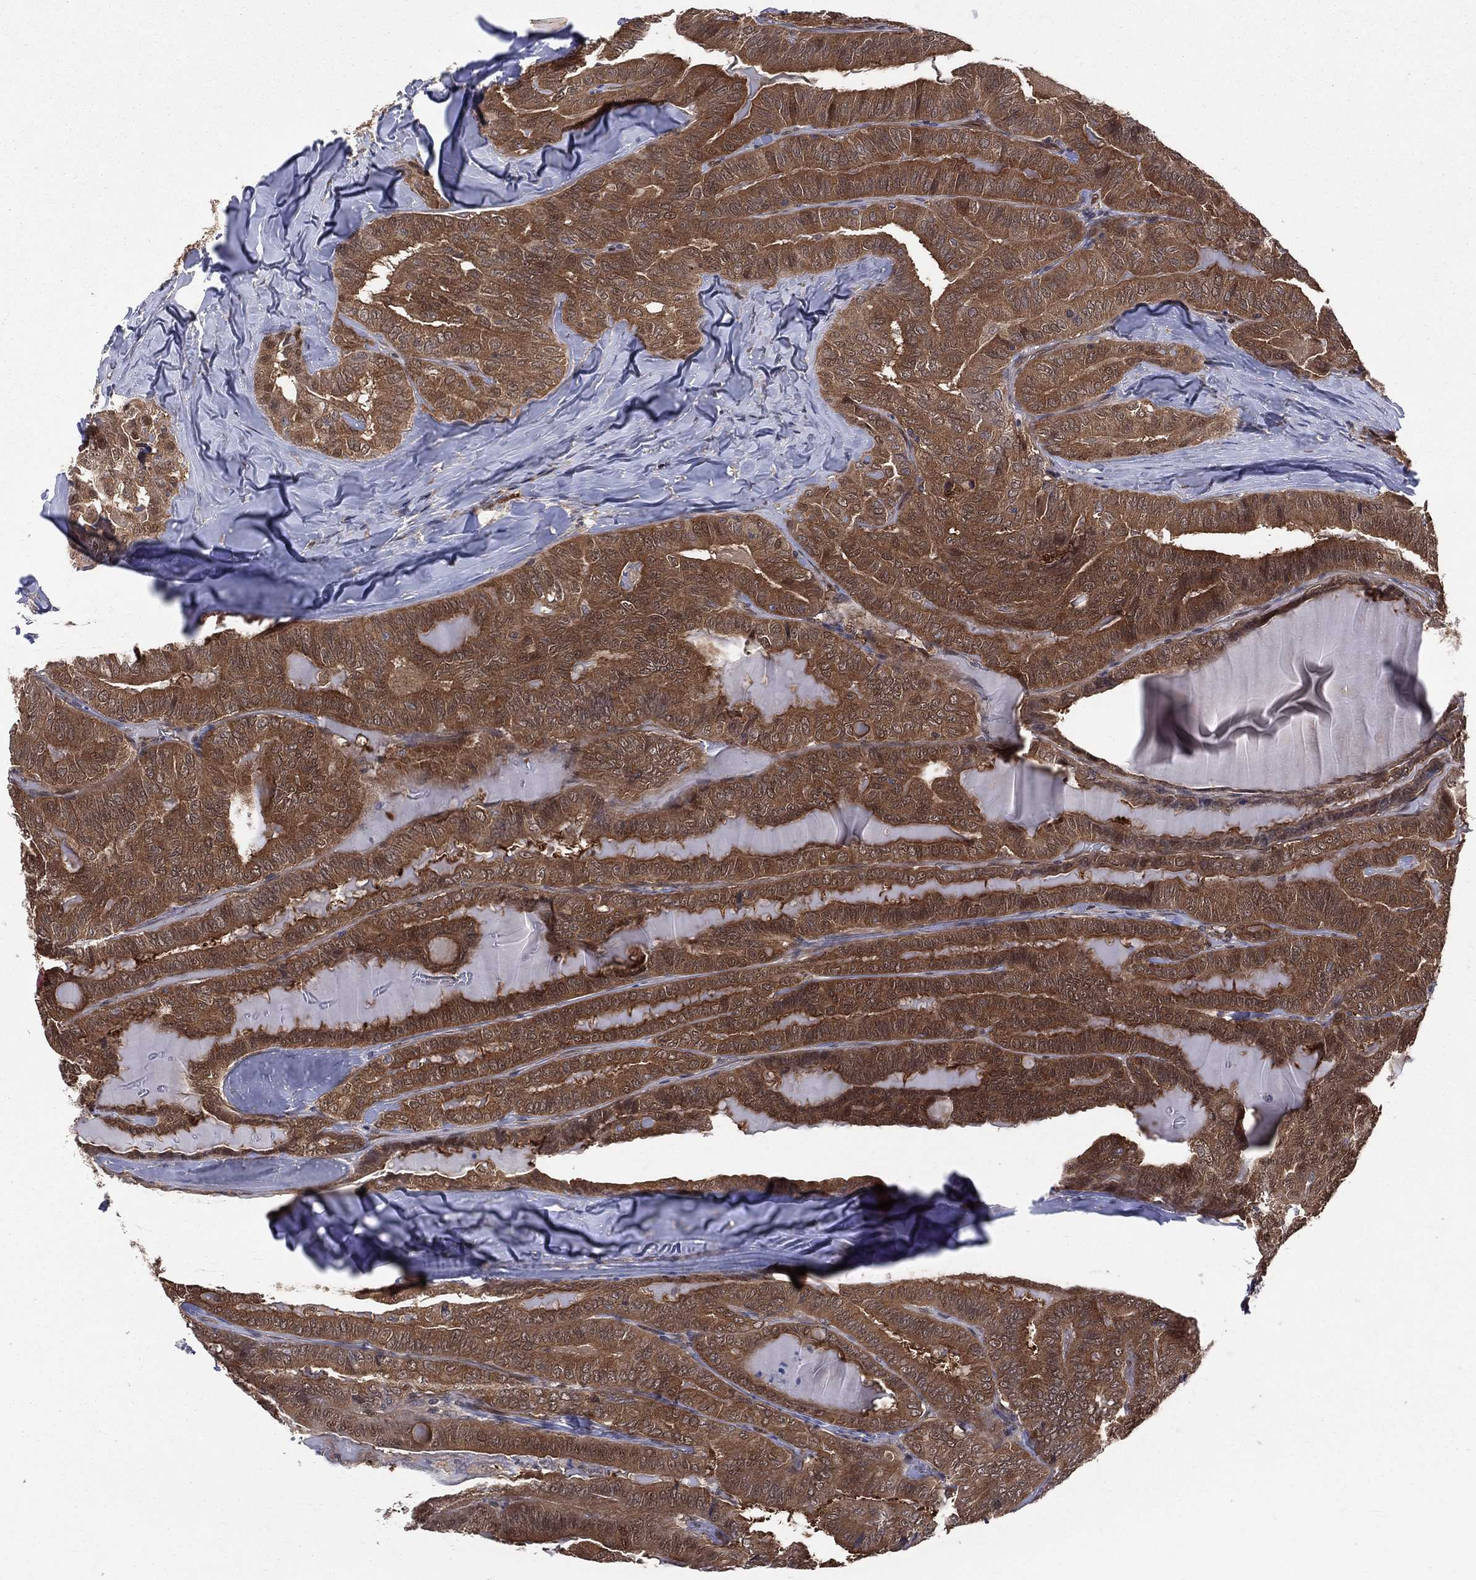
{"staining": {"intensity": "moderate", "quantity": ">75%", "location": "cytoplasmic/membranous,nuclear"}, "tissue": "thyroid cancer", "cell_type": "Tumor cells", "image_type": "cancer", "snomed": [{"axis": "morphology", "description": "Papillary adenocarcinoma, NOS"}, {"axis": "topography", "description": "Thyroid gland"}], "caption": "Protein expression analysis of human papillary adenocarcinoma (thyroid) reveals moderate cytoplasmic/membranous and nuclear positivity in approximately >75% of tumor cells.", "gene": "GMPR2", "patient": {"sex": "female", "age": 68}}